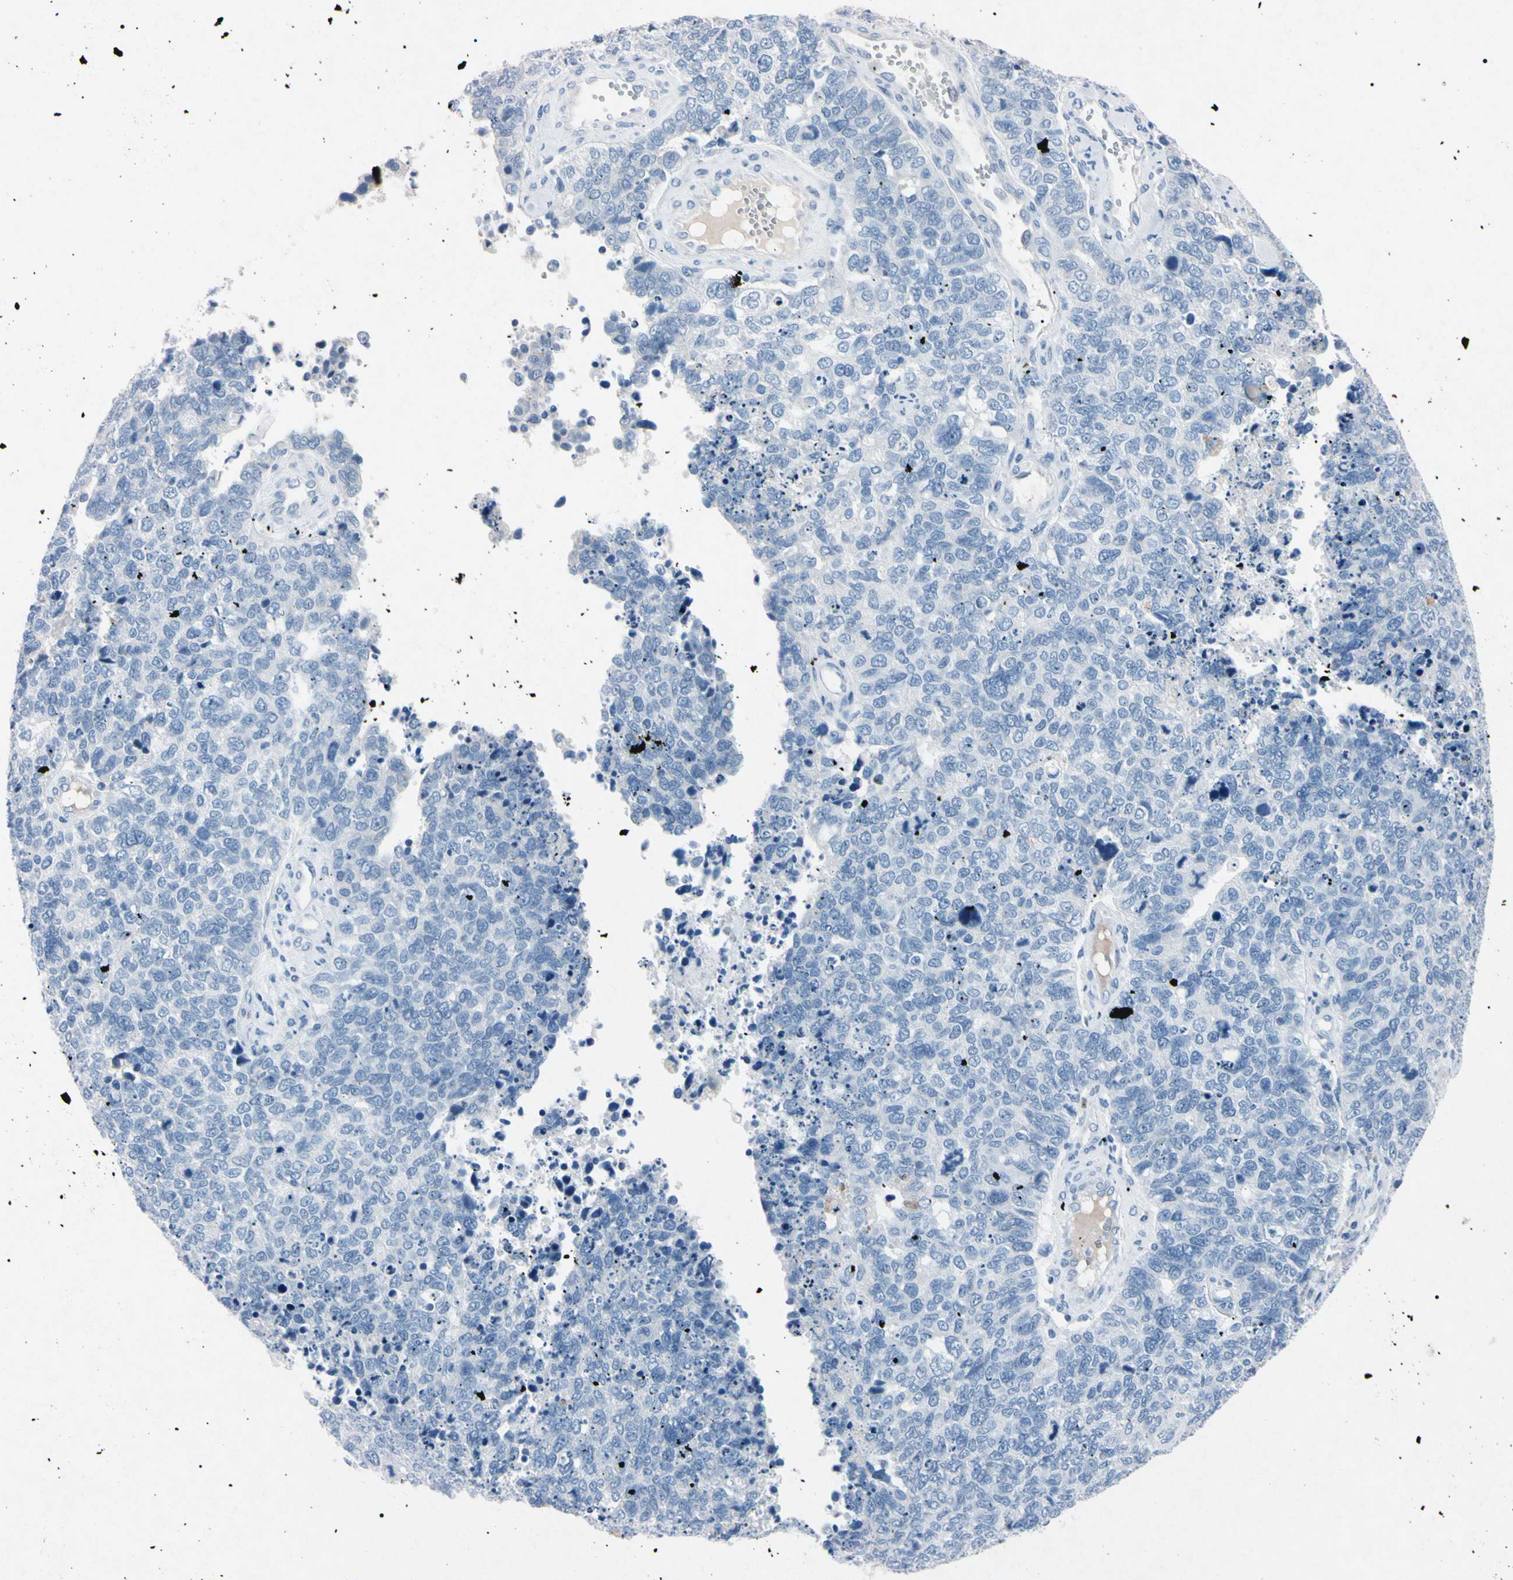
{"staining": {"intensity": "negative", "quantity": "none", "location": "none"}, "tissue": "cervical cancer", "cell_type": "Tumor cells", "image_type": "cancer", "snomed": [{"axis": "morphology", "description": "Squamous cell carcinoma, NOS"}, {"axis": "topography", "description": "Cervix"}], "caption": "DAB (3,3'-diaminobenzidine) immunohistochemical staining of cervical cancer shows no significant expression in tumor cells.", "gene": "ELN", "patient": {"sex": "female", "age": 63}}